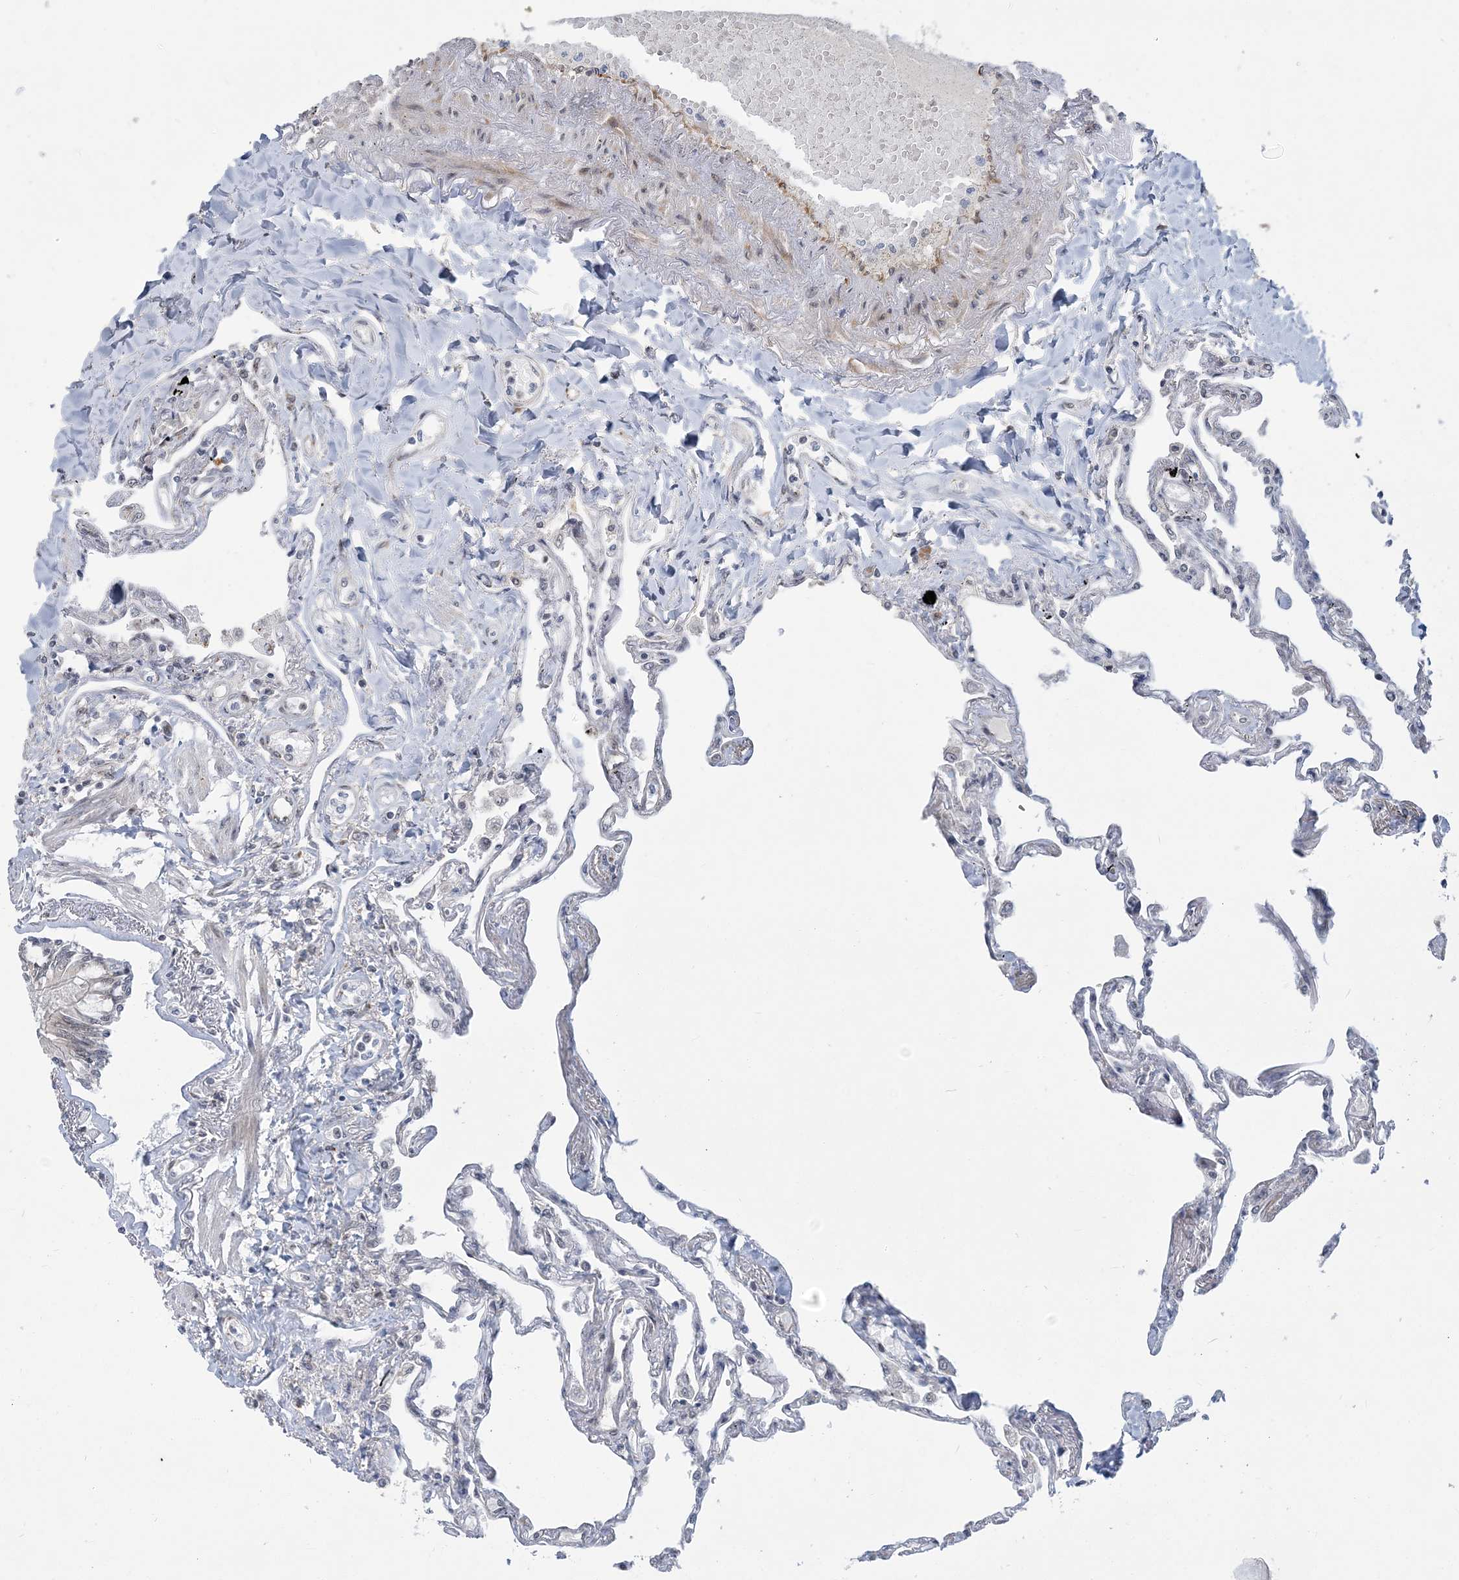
{"staining": {"intensity": "moderate", "quantity": "<25%", "location": "nuclear"}, "tissue": "lung", "cell_type": "Alveolar cells", "image_type": "normal", "snomed": [{"axis": "morphology", "description": "Normal tissue, NOS"}, {"axis": "topography", "description": "Lung"}], "caption": "Immunohistochemistry (IHC) histopathology image of benign lung: human lung stained using immunohistochemistry displays low levels of moderate protein expression localized specifically in the nuclear of alveolar cells, appearing as a nuclear brown color.", "gene": "PLRG1", "patient": {"sex": "female", "age": 67}}